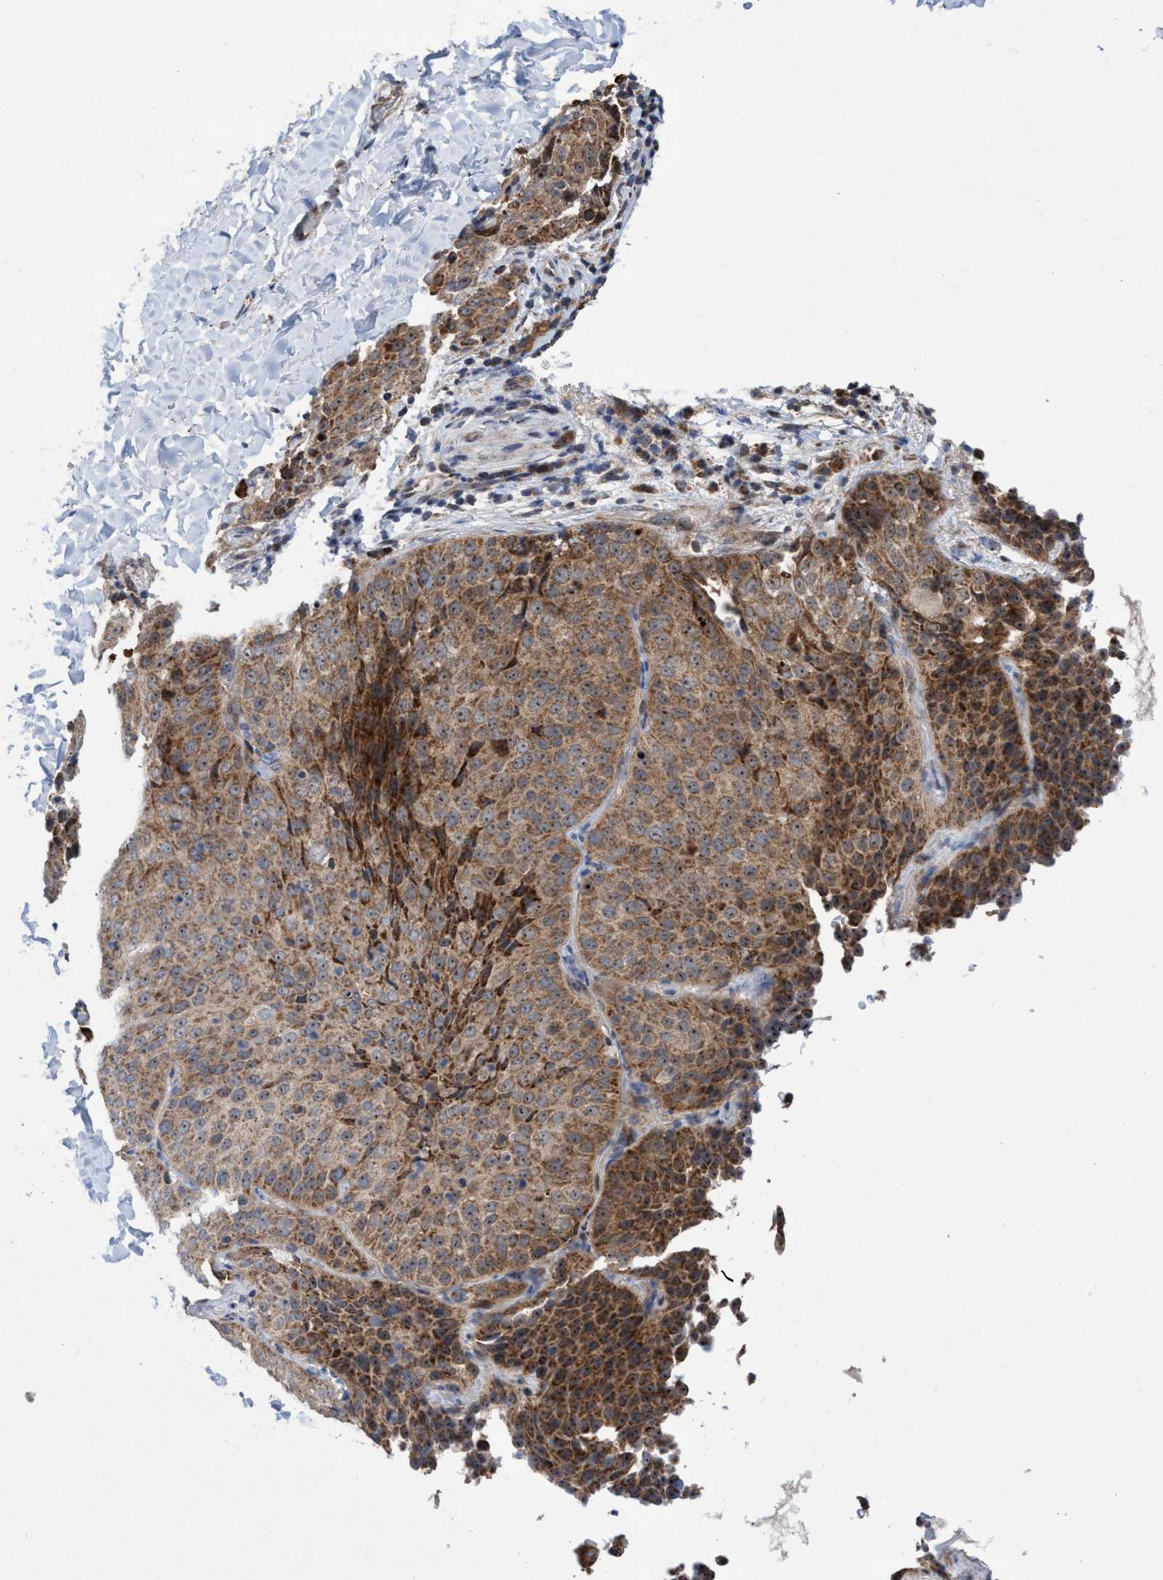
{"staining": {"intensity": "moderate", "quantity": ">75%", "location": "cytoplasmic/membranous,nuclear"}, "tissue": "lung cancer", "cell_type": "Tumor cells", "image_type": "cancer", "snomed": [{"axis": "morphology", "description": "Squamous cell carcinoma, NOS"}, {"axis": "topography", "description": "Lung"}], "caption": "Immunohistochemistry micrograph of neoplastic tissue: lung cancer stained using IHC demonstrates medium levels of moderate protein expression localized specifically in the cytoplasmic/membranous and nuclear of tumor cells, appearing as a cytoplasmic/membranous and nuclear brown color.", "gene": "P2RY14", "patient": {"sex": "male", "age": 54}}